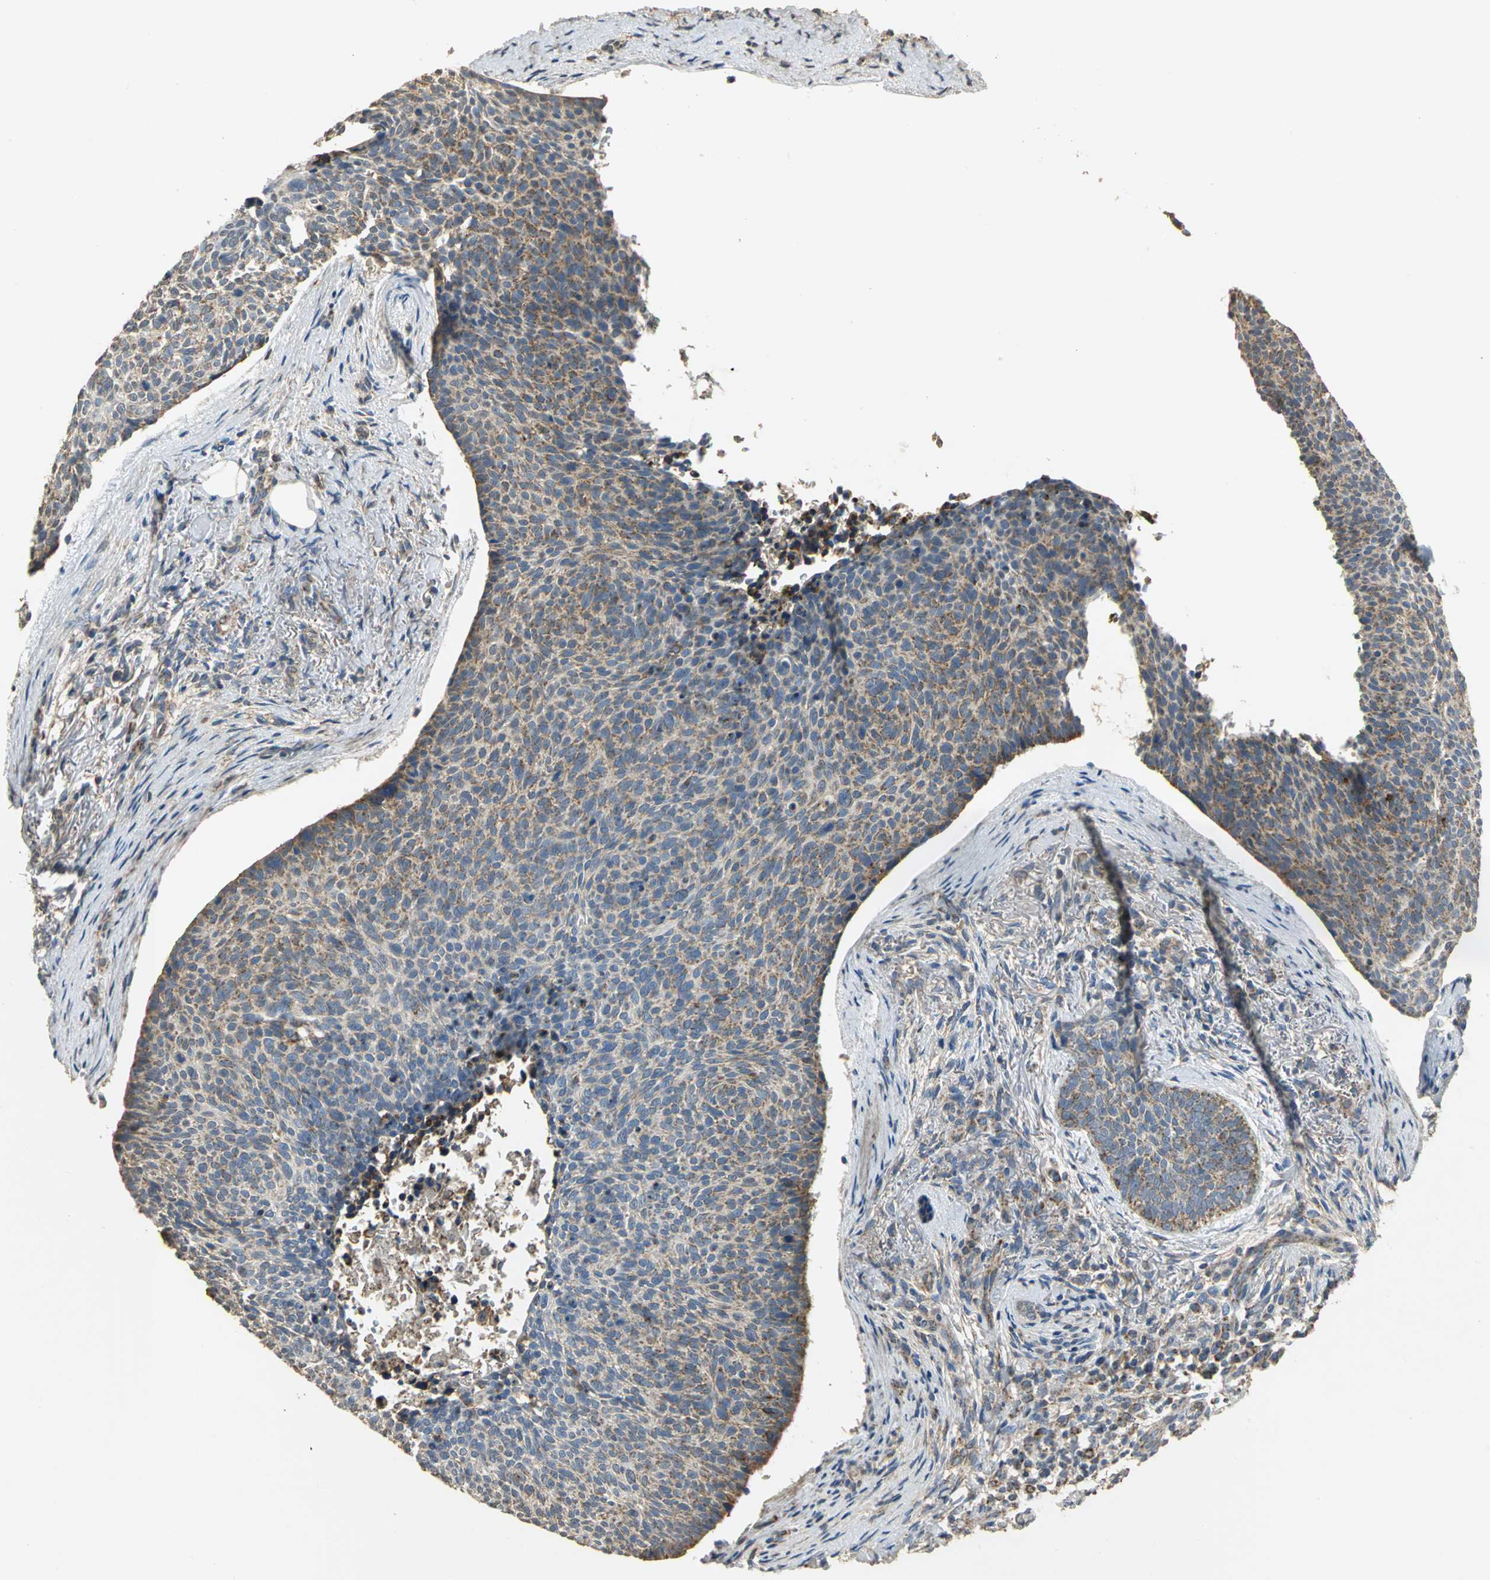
{"staining": {"intensity": "strong", "quantity": ">75%", "location": "cytoplasmic/membranous"}, "tissue": "skin cancer", "cell_type": "Tumor cells", "image_type": "cancer", "snomed": [{"axis": "morphology", "description": "Normal tissue, NOS"}, {"axis": "morphology", "description": "Basal cell carcinoma"}, {"axis": "topography", "description": "Skin"}], "caption": "The photomicrograph shows a brown stain indicating the presence of a protein in the cytoplasmic/membranous of tumor cells in skin cancer (basal cell carcinoma). Immunohistochemistry (ihc) stains the protein in brown and the nuclei are stained blue.", "gene": "NDUFB5", "patient": {"sex": "female", "age": 57}}